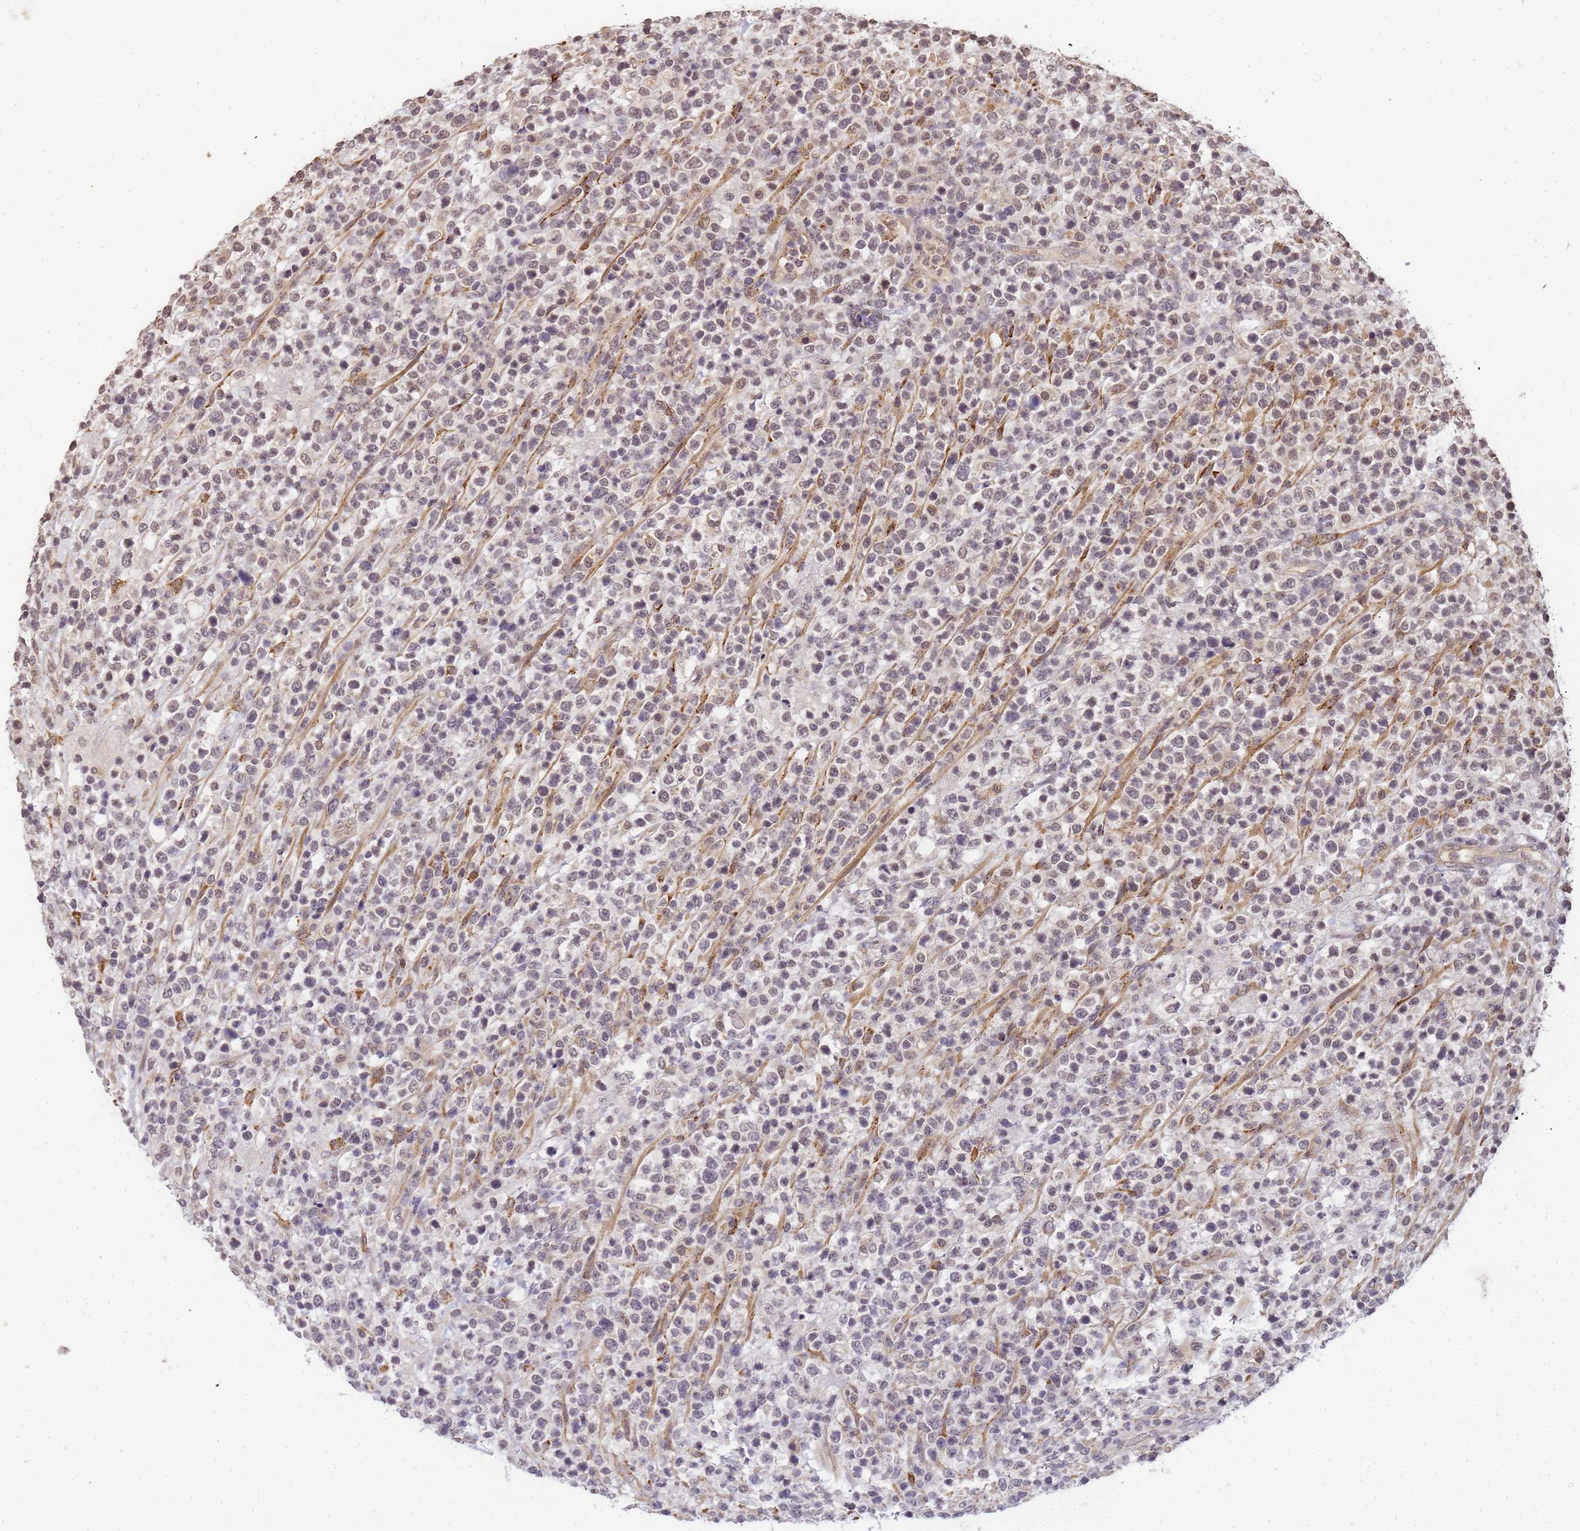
{"staining": {"intensity": "negative", "quantity": "none", "location": "none"}, "tissue": "lymphoma", "cell_type": "Tumor cells", "image_type": "cancer", "snomed": [{"axis": "morphology", "description": "Malignant lymphoma, non-Hodgkin's type, High grade"}, {"axis": "topography", "description": "Colon"}], "caption": "IHC image of lymphoma stained for a protein (brown), which reveals no staining in tumor cells.", "gene": "MYL7", "patient": {"sex": "female", "age": 53}}